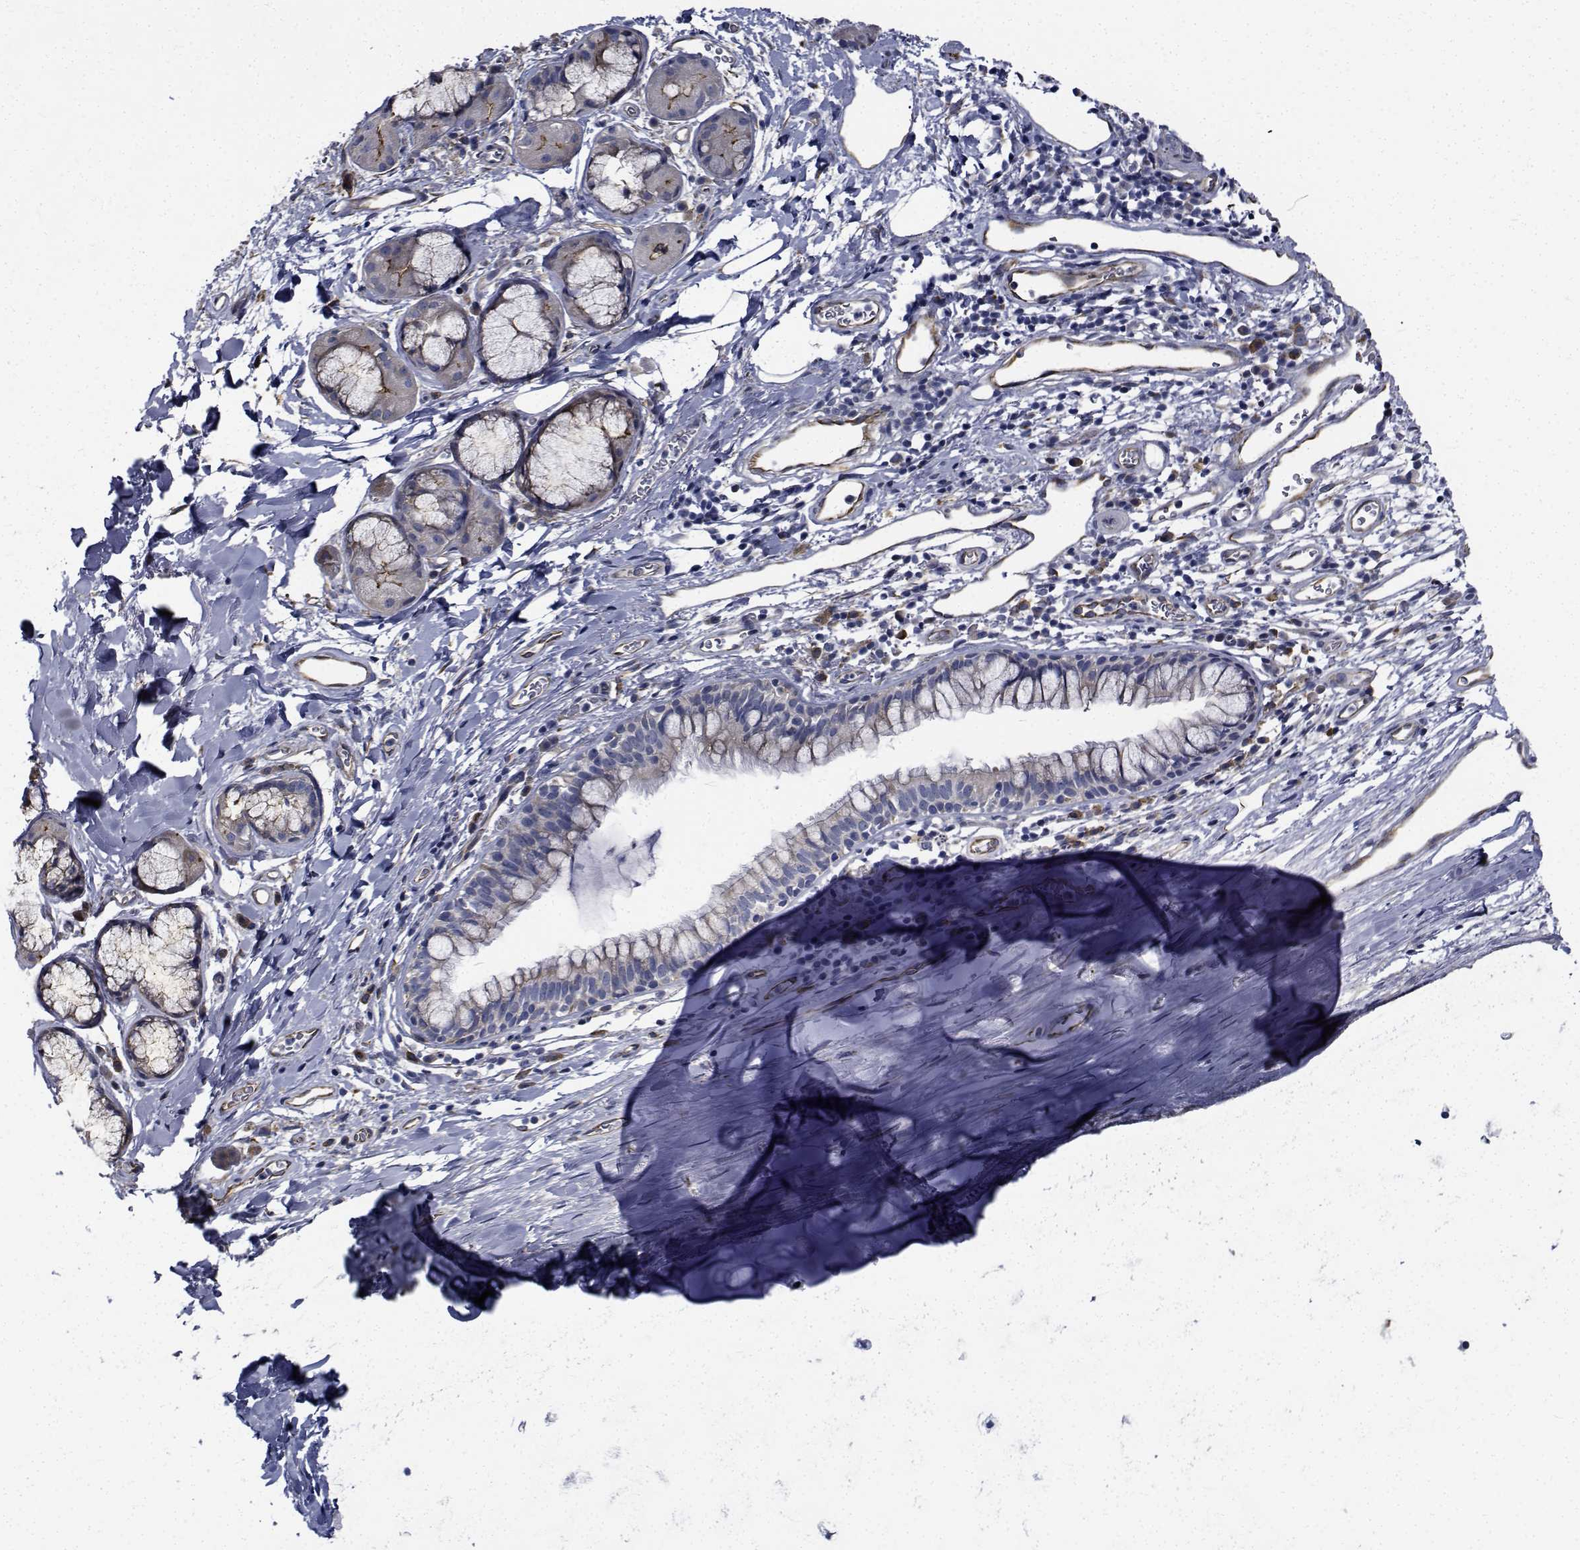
{"staining": {"intensity": "negative", "quantity": "none", "location": "none"}, "tissue": "bronchus", "cell_type": "Respiratory epithelial cells", "image_type": "normal", "snomed": [{"axis": "morphology", "description": "Normal tissue, NOS"}, {"axis": "topography", "description": "Cartilage tissue"}, {"axis": "topography", "description": "Bronchus"}], "caption": "This is an immunohistochemistry image of normal bronchus. There is no expression in respiratory epithelial cells.", "gene": "TTBK1", "patient": {"sex": "male", "age": 58}}